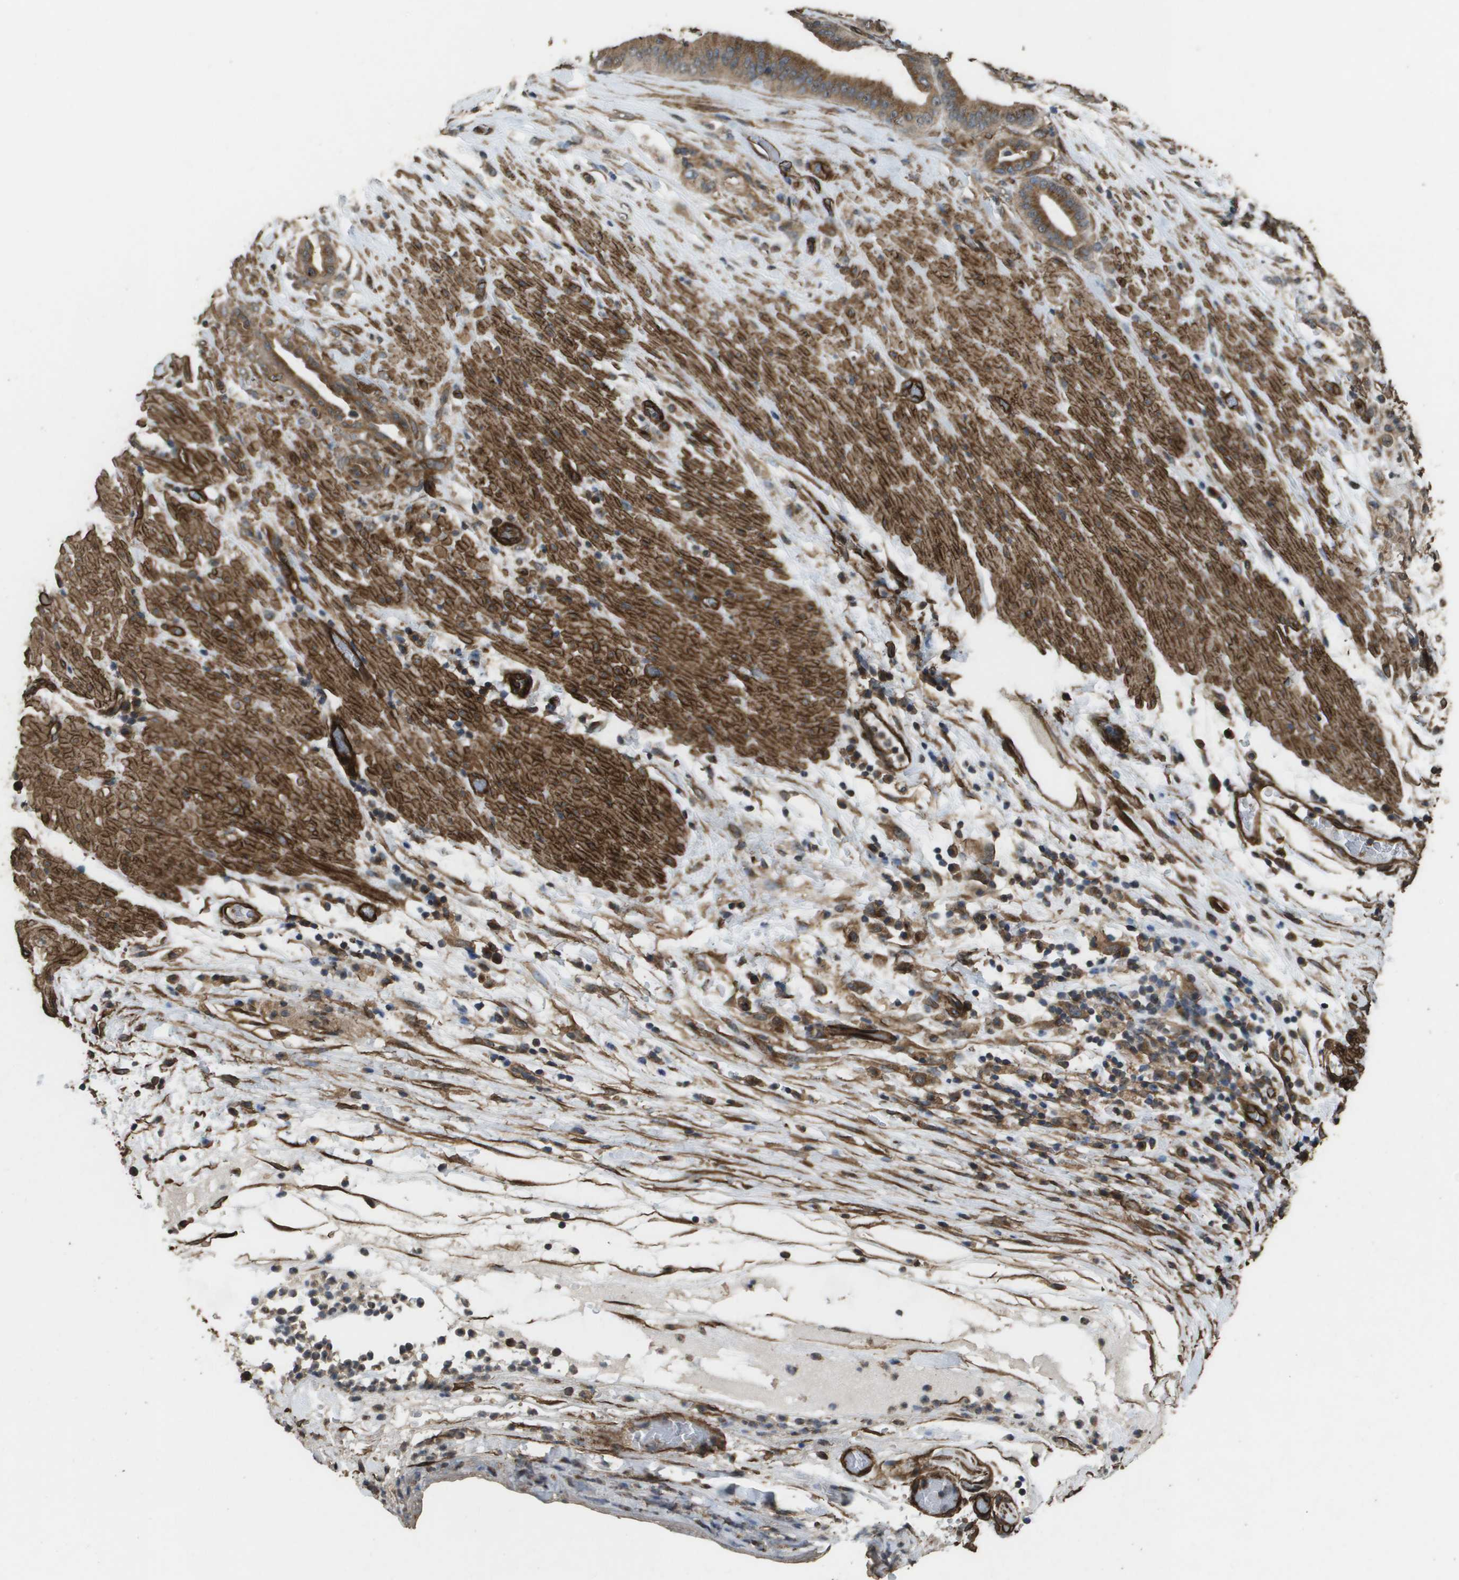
{"staining": {"intensity": "moderate", "quantity": ">75%", "location": "cytoplasmic/membranous"}, "tissue": "pancreatic cancer", "cell_type": "Tumor cells", "image_type": "cancer", "snomed": [{"axis": "morphology", "description": "Adenocarcinoma, NOS"}, {"axis": "topography", "description": "Pancreas"}], "caption": "Immunohistochemistry micrograph of human pancreatic cancer (adenocarcinoma) stained for a protein (brown), which displays medium levels of moderate cytoplasmic/membranous positivity in approximately >75% of tumor cells.", "gene": "AAMP", "patient": {"sex": "male", "age": 63}}